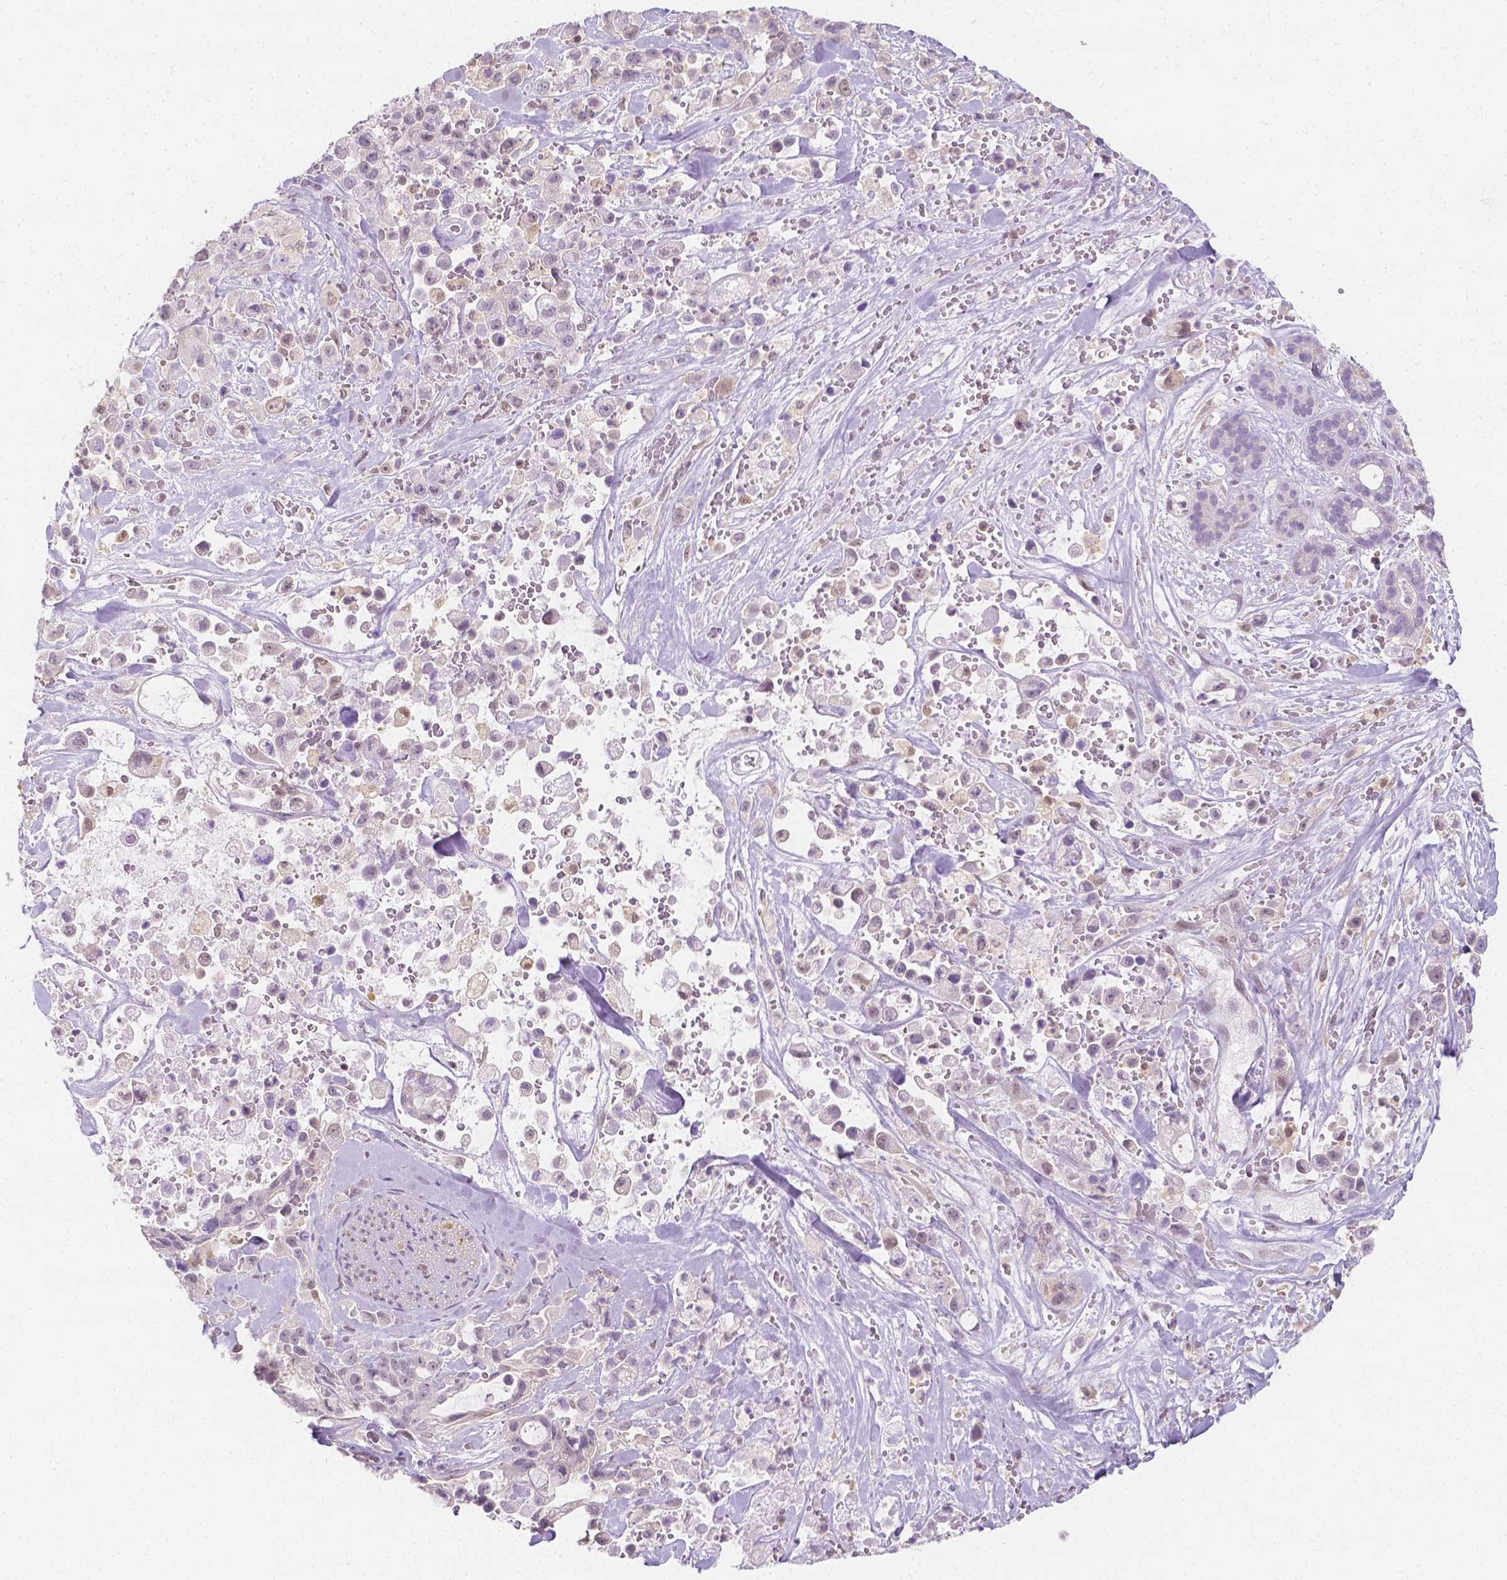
{"staining": {"intensity": "negative", "quantity": "none", "location": "none"}, "tissue": "pancreatic cancer", "cell_type": "Tumor cells", "image_type": "cancer", "snomed": [{"axis": "morphology", "description": "Adenocarcinoma, NOS"}, {"axis": "topography", "description": "Pancreas"}], "caption": "Adenocarcinoma (pancreatic) was stained to show a protein in brown. There is no significant staining in tumor cells.", "gene": "SGTB", "patient": {"sex": "male", "age": 44}}